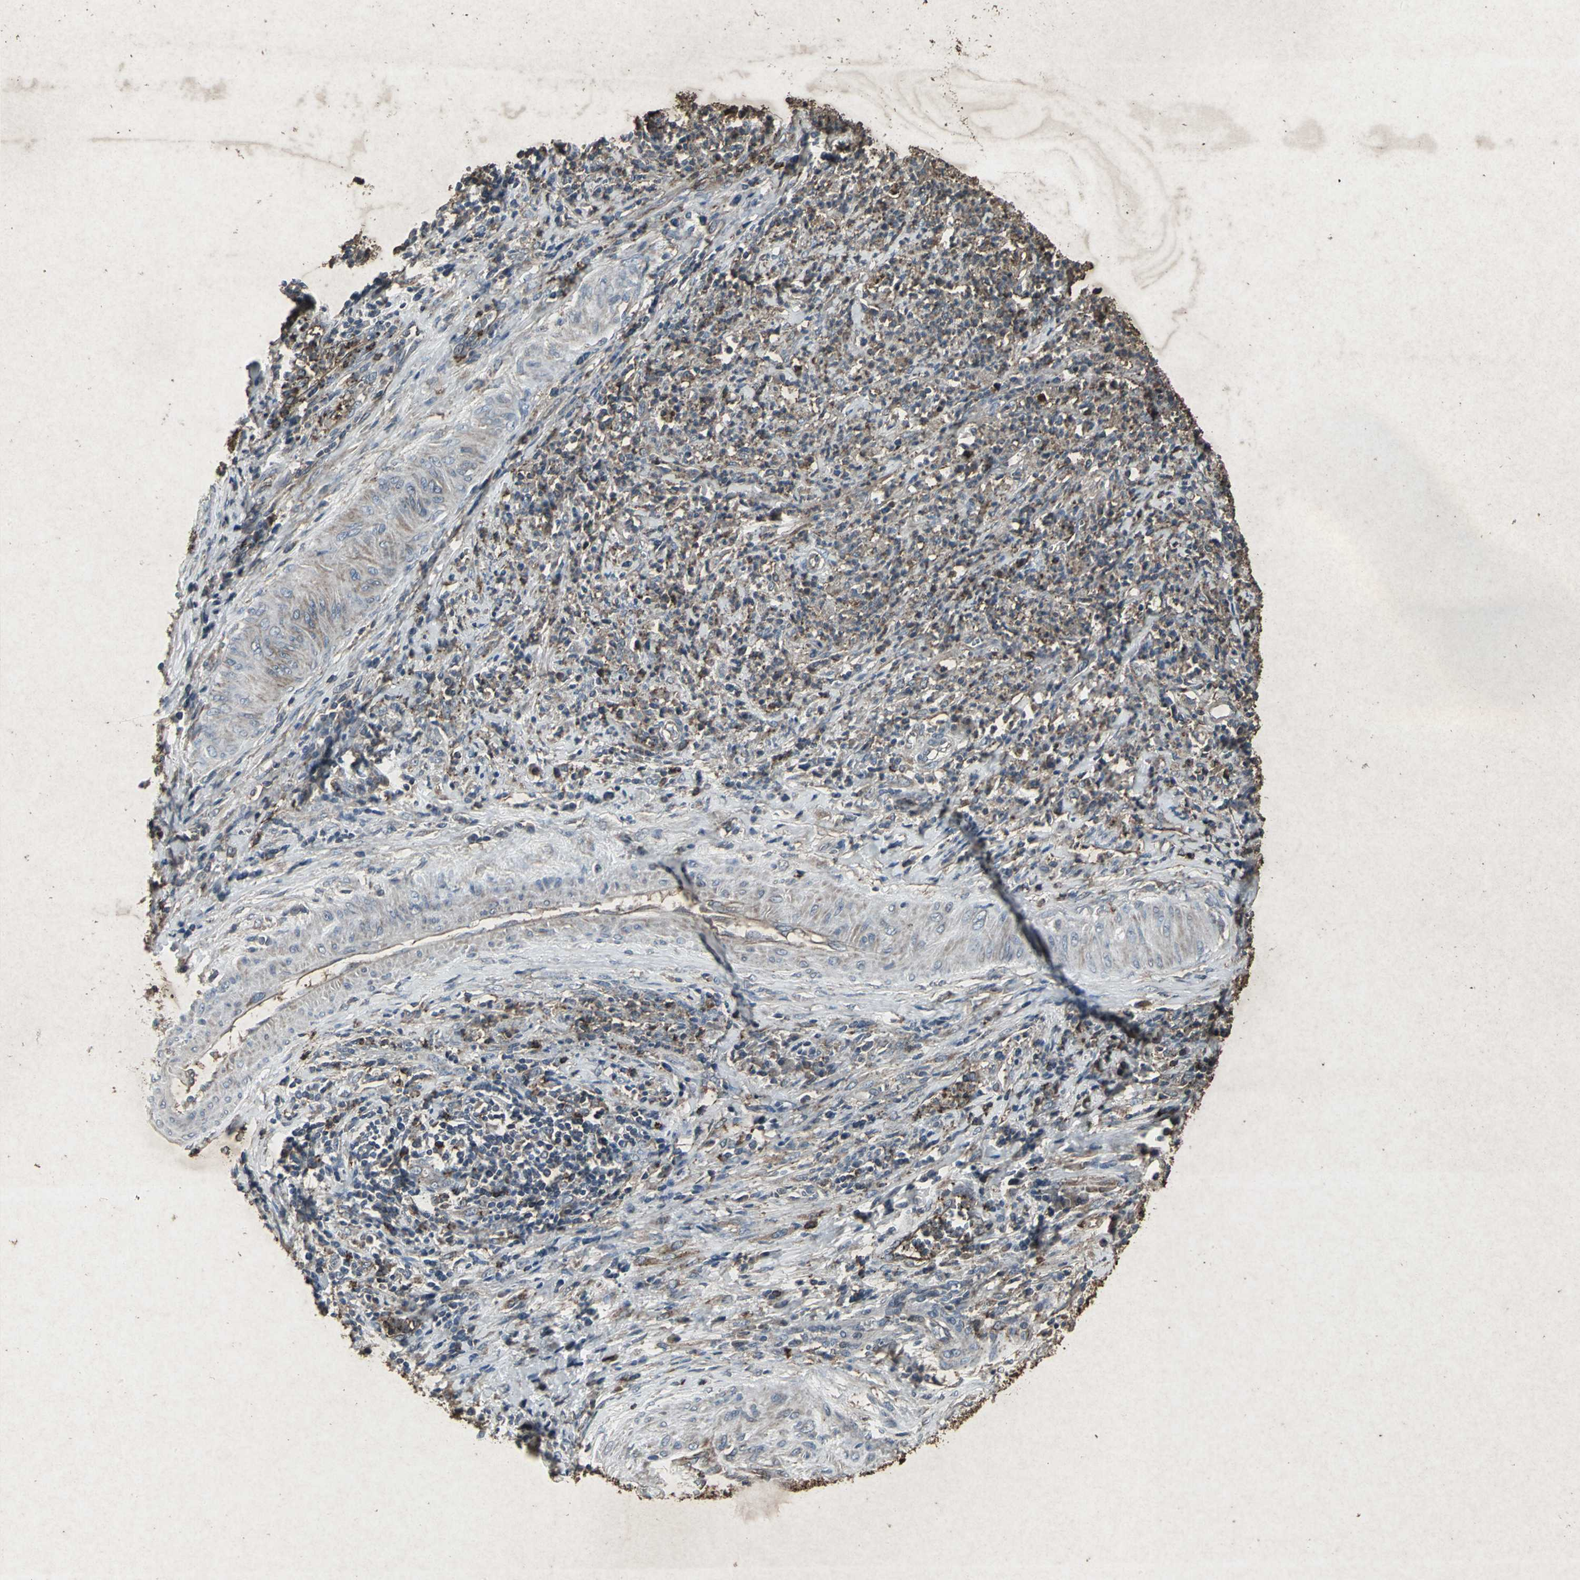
{"staining": {"intensity": "strong", "quantity": "<25%", "location": "cytoplasmic/membranous"}, "tissue": "cervical cancer", "cell_type": "Tumor cells", "image_type": "cancer", "snomed": [{"axis": "morphology", "description": "Squamous cell carcinoma, NOS"}, {"axis": "topography", "description": "Cervix"}], "caption": "IHC (DAB) staining of cervical cancer reveals strong cytoplasmic/membranous protein positivity in approximately <25% of tumor cells.", "gene": "CCR9", "patient": {"sex": "female", "age": 32}}